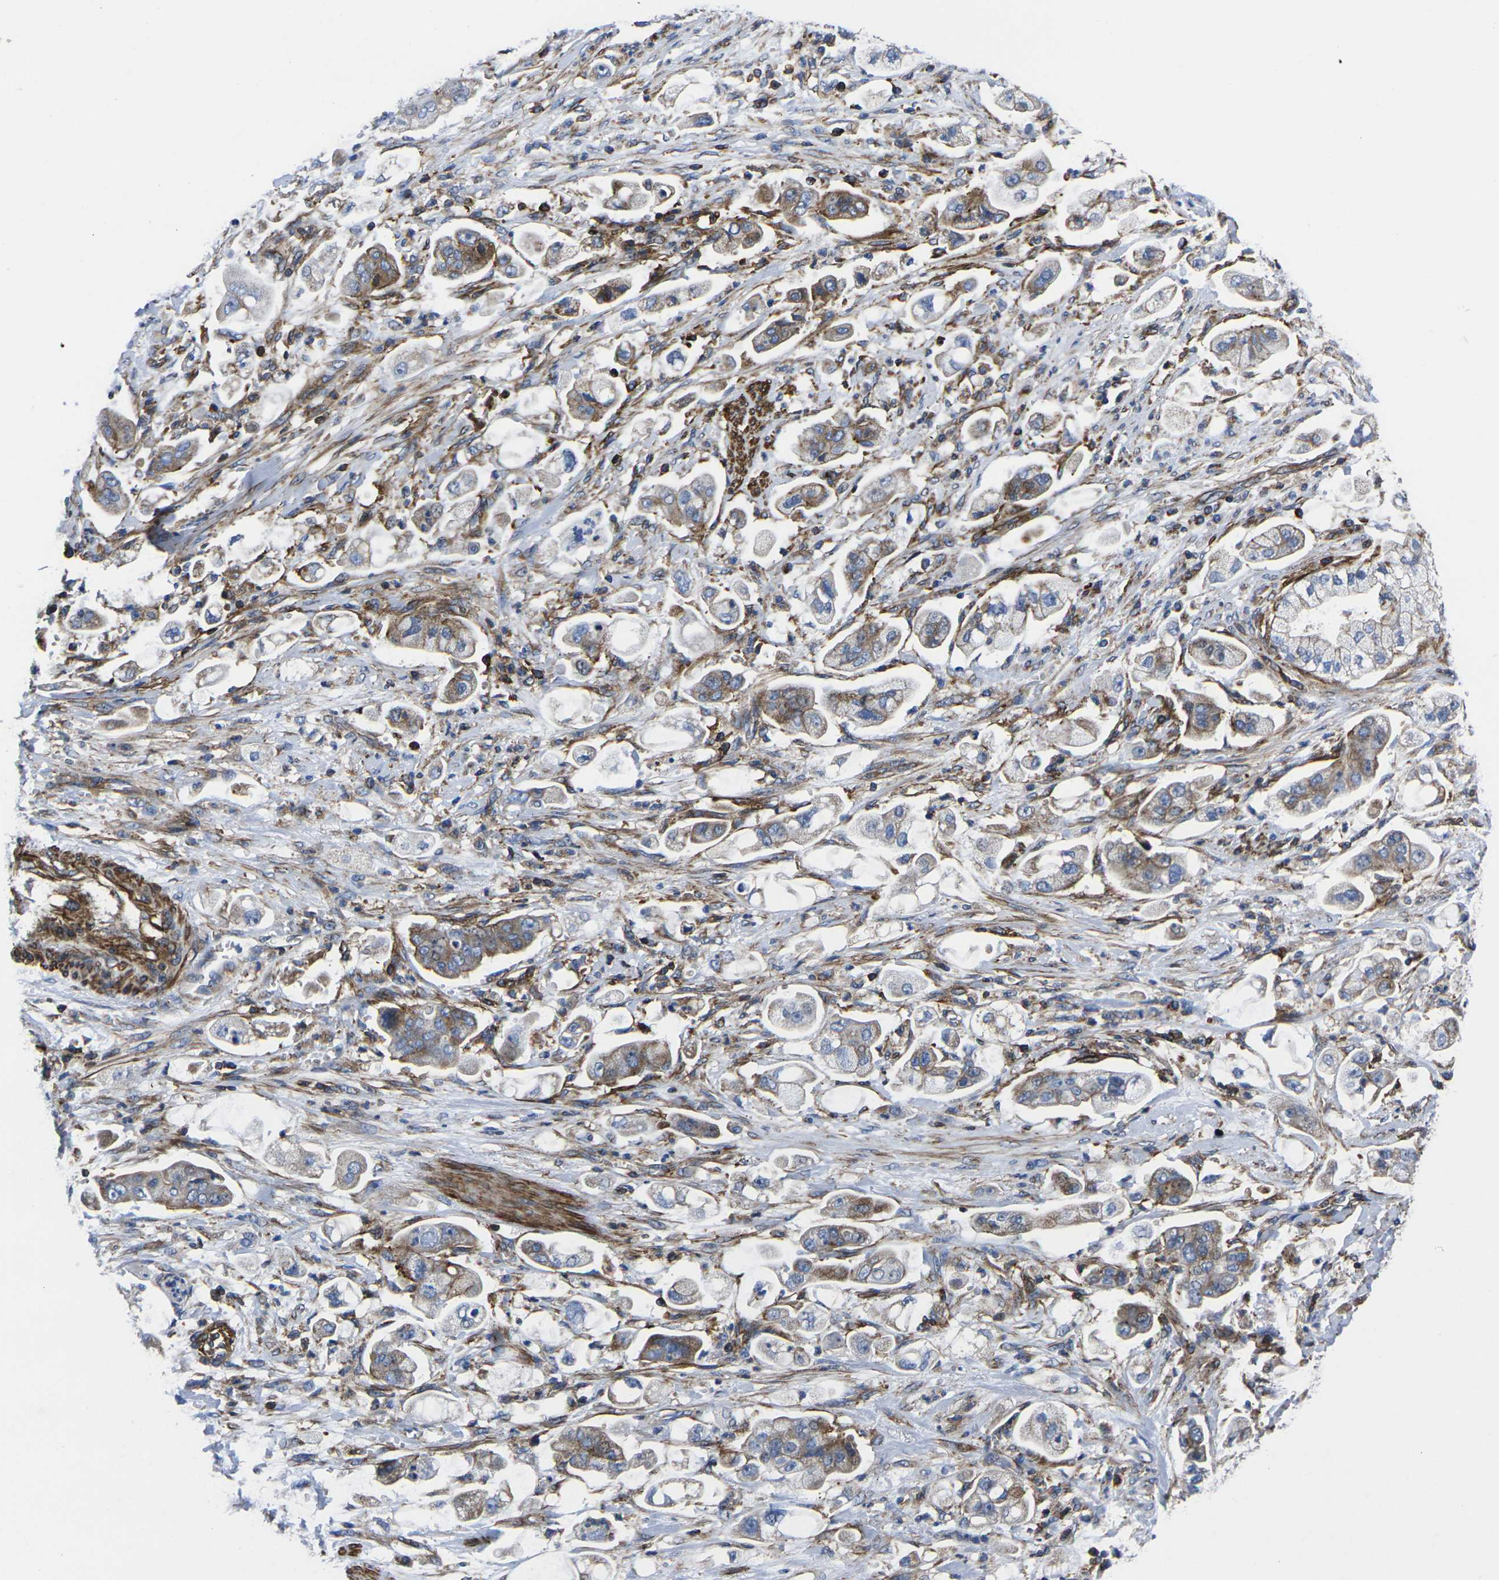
{"staining": {"intensity": "moderate", "quantity": "25%-75%", "location": "cytoplasmic/membranous"}, "tissue": "stomach cancer", "cell_type": "Tumor cells", "image_type": "cancer", "snomed": [{"axis": "morphology", "description": "Adenocarcinoma, NOS"}, {"axis": "topography", "description": "Stomach"}], "caption": "IHC histopathology image of human adenocarcinoma (stomach) stained for a protein (brown), which reveals medium levels of moderate cytoplasmic/membranous staining in approximately 25%-75% of tumor cells.", "gene": "GPR4", "patient": {"sex": "male", "age": 62}}